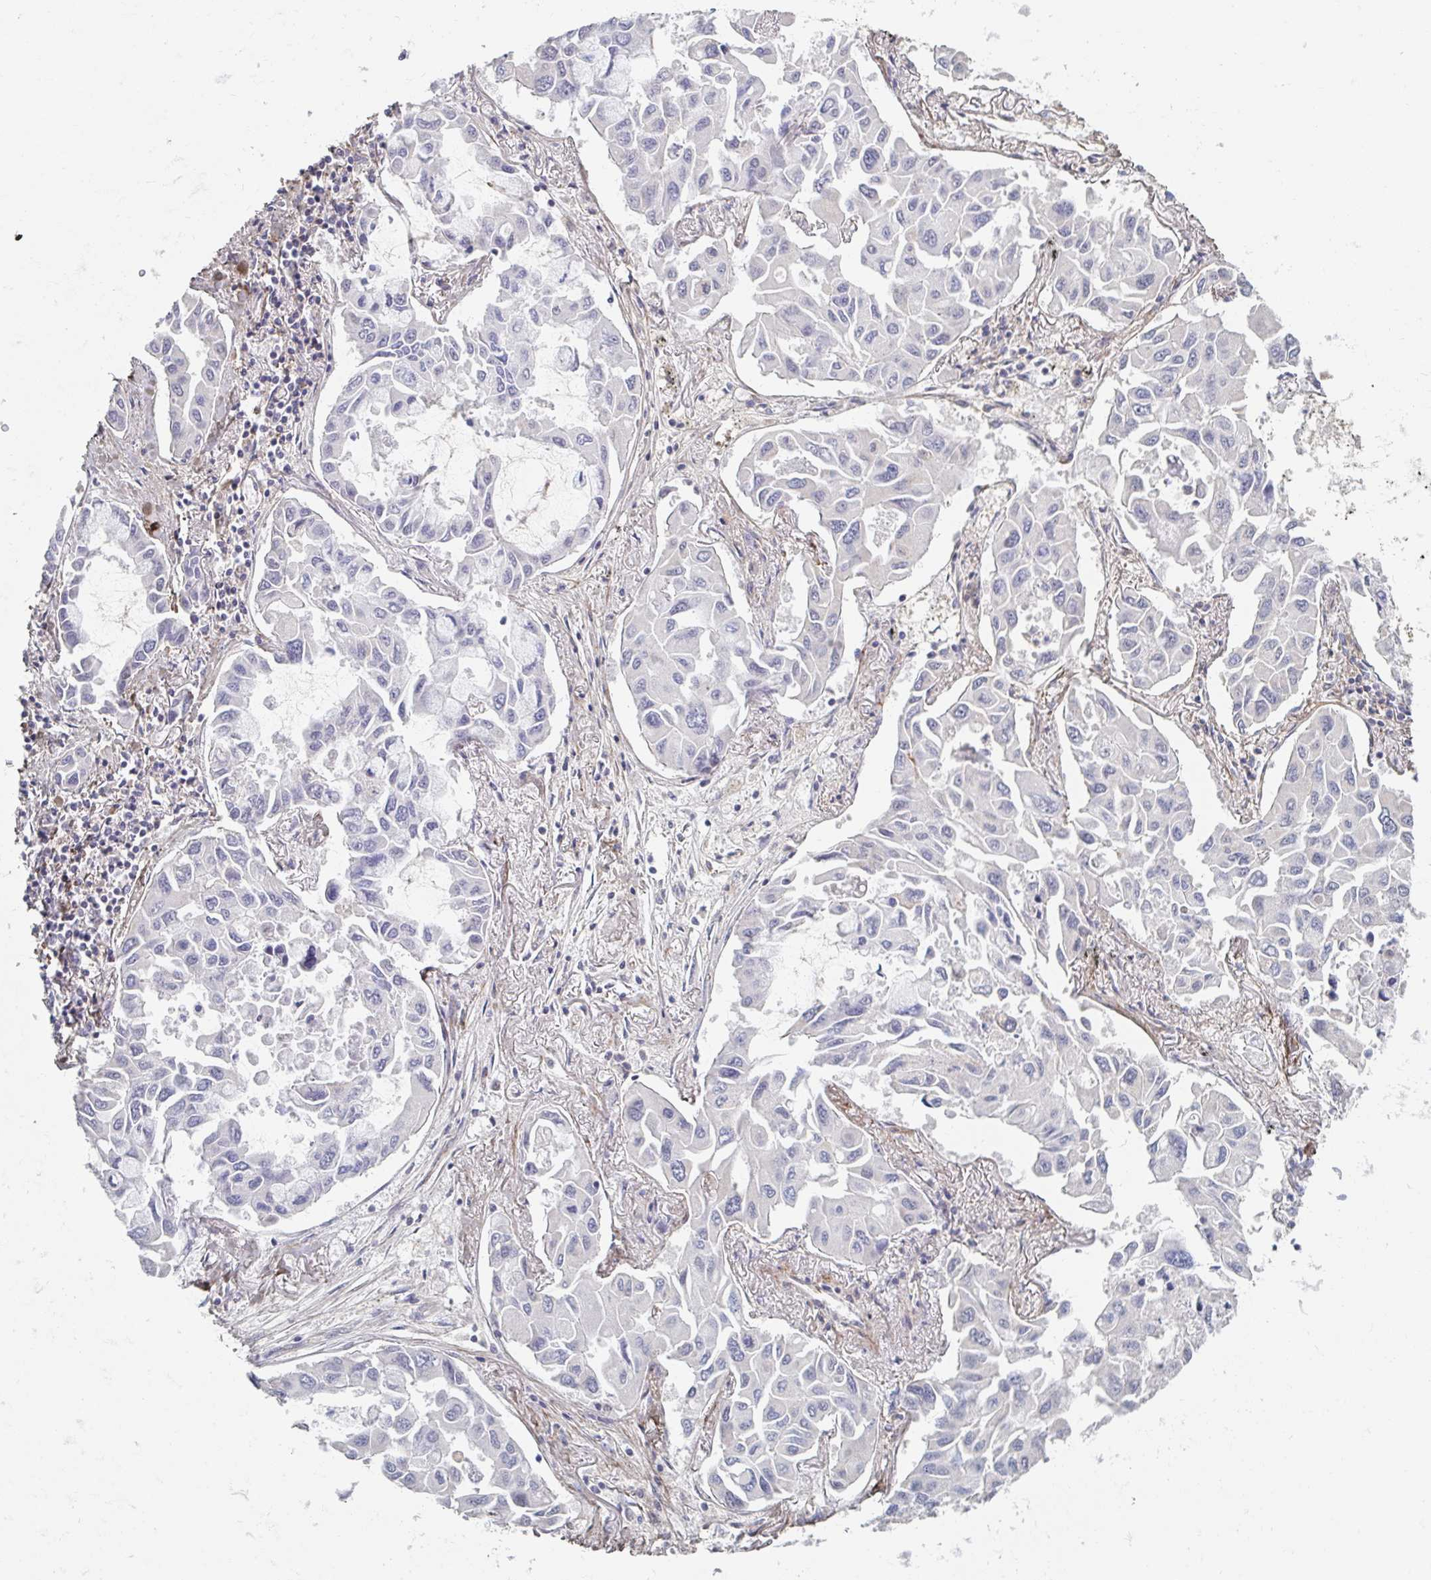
{"staining": {"intensity": "negative", "quantity": "none", "location": "none"}, "tissue": "lung cancer", "cell_type": "Tumor cells", "image_type": "cancer", "snomed": [{"axis": "morphology", "description": "Adenocarcinoma, NOS"}, {"axis": "topography", "description": "Lung"}], "caption": "A high-resolution histopathology image shows IHC staining of adenocarcinoma (lung), which shows no significant positivity in tumor cells. The staining was performed using DAB to visualize the protein expression in brown, while the nuclei were stained in blue with hematoxylin (Magnification: 20x).", "gene": "MAVS", "patient": {"sex": "male", "age": 64}}